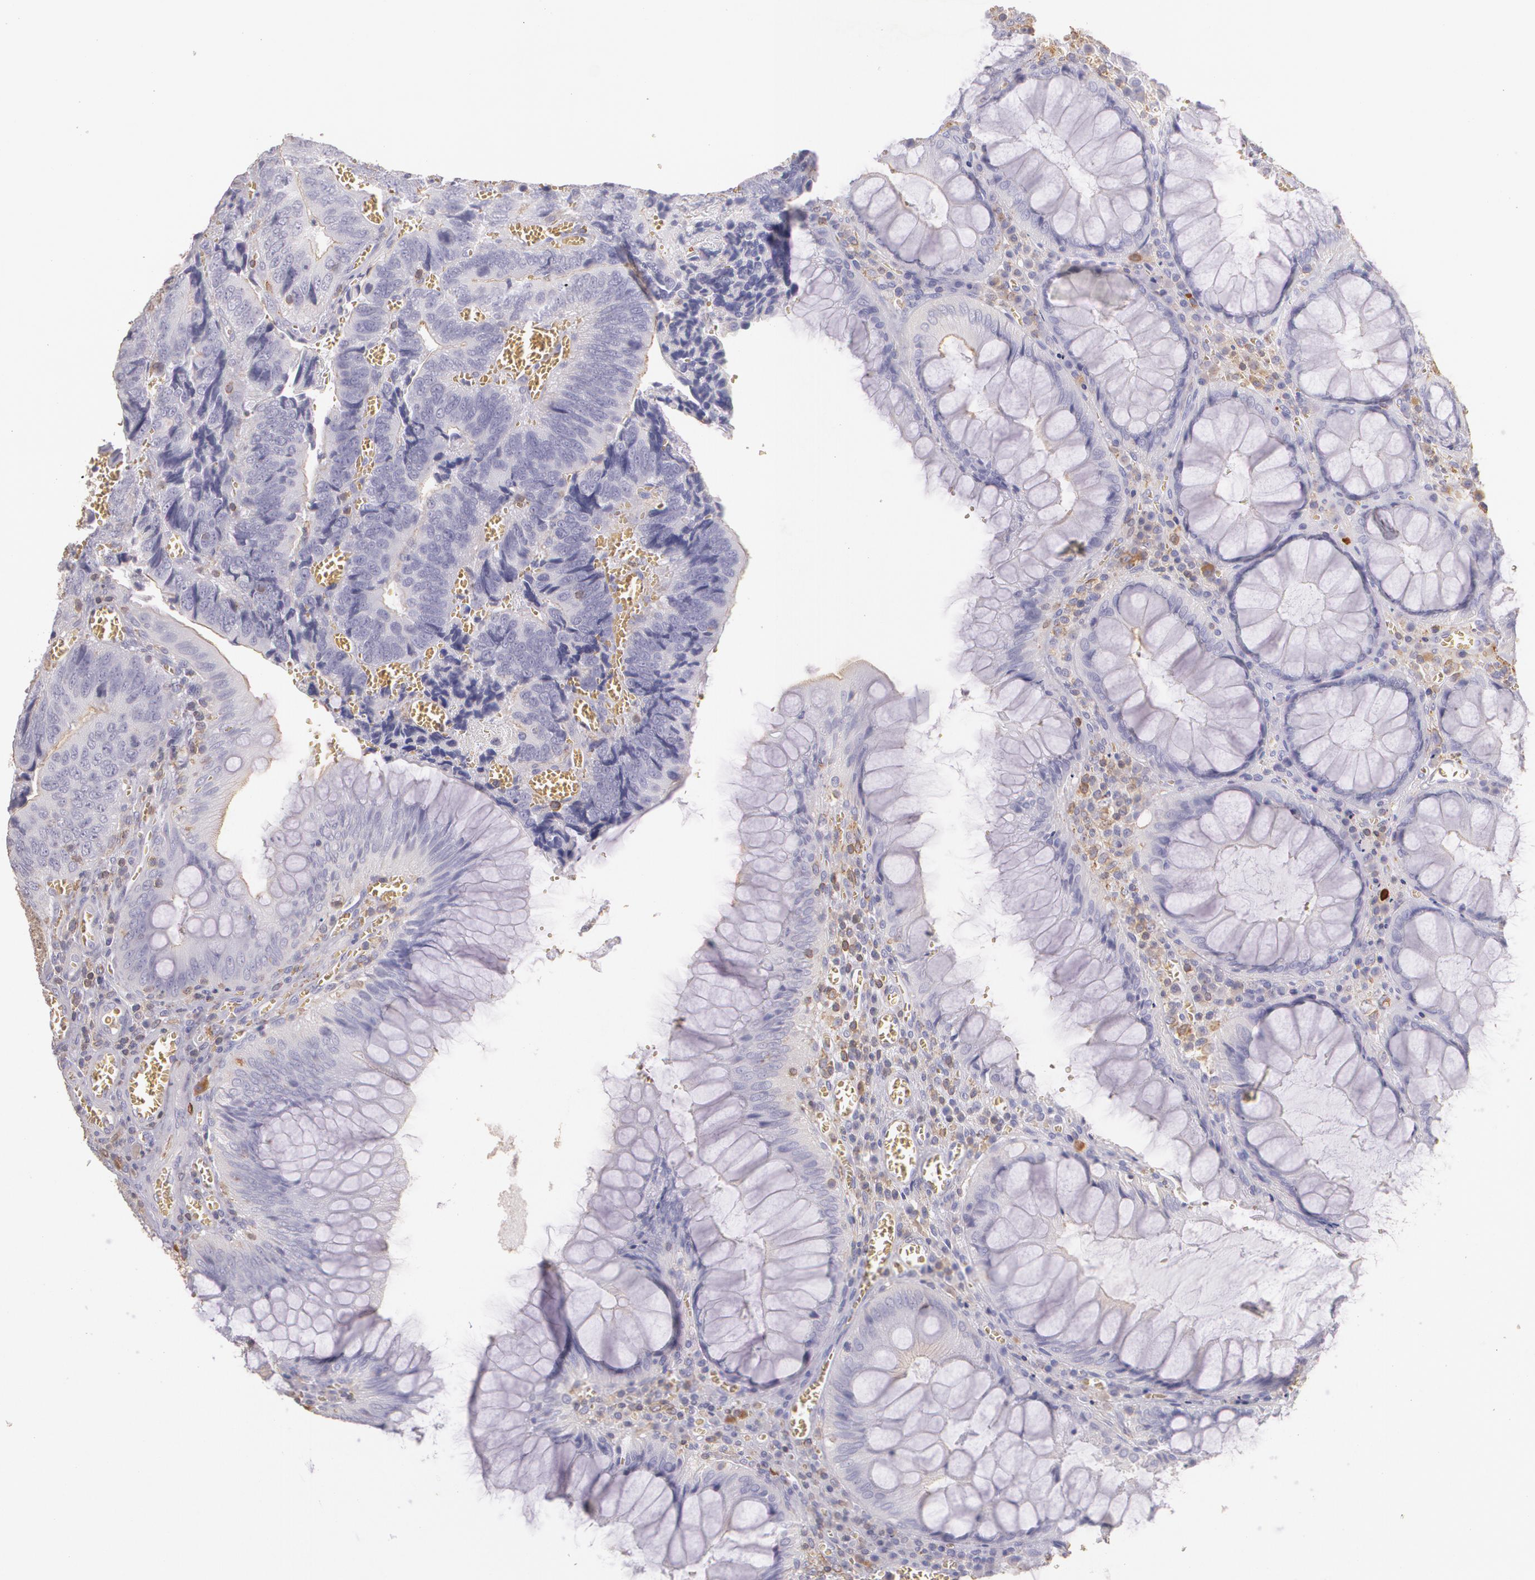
{"staining": {"intensity": "negative", "quantity": "none", "location": "none"}, "tissue": "colorectal cancer", "cell_type": "Tumor cells", "image_type": "cancer", "snomed": [{"axis": "morphology", "description": "Adenocarcinoma, NOS"}, {"axis": "topography", "description": "Colon"}], "caption": "DAB (3,3'-diaminobenzidine) immunohistochemical staining of human colorectal cancer demonstrates no significant expression in tumor cells.", "gene": "TGFBR1", "patient": {"sex": "male", "age": 72}}